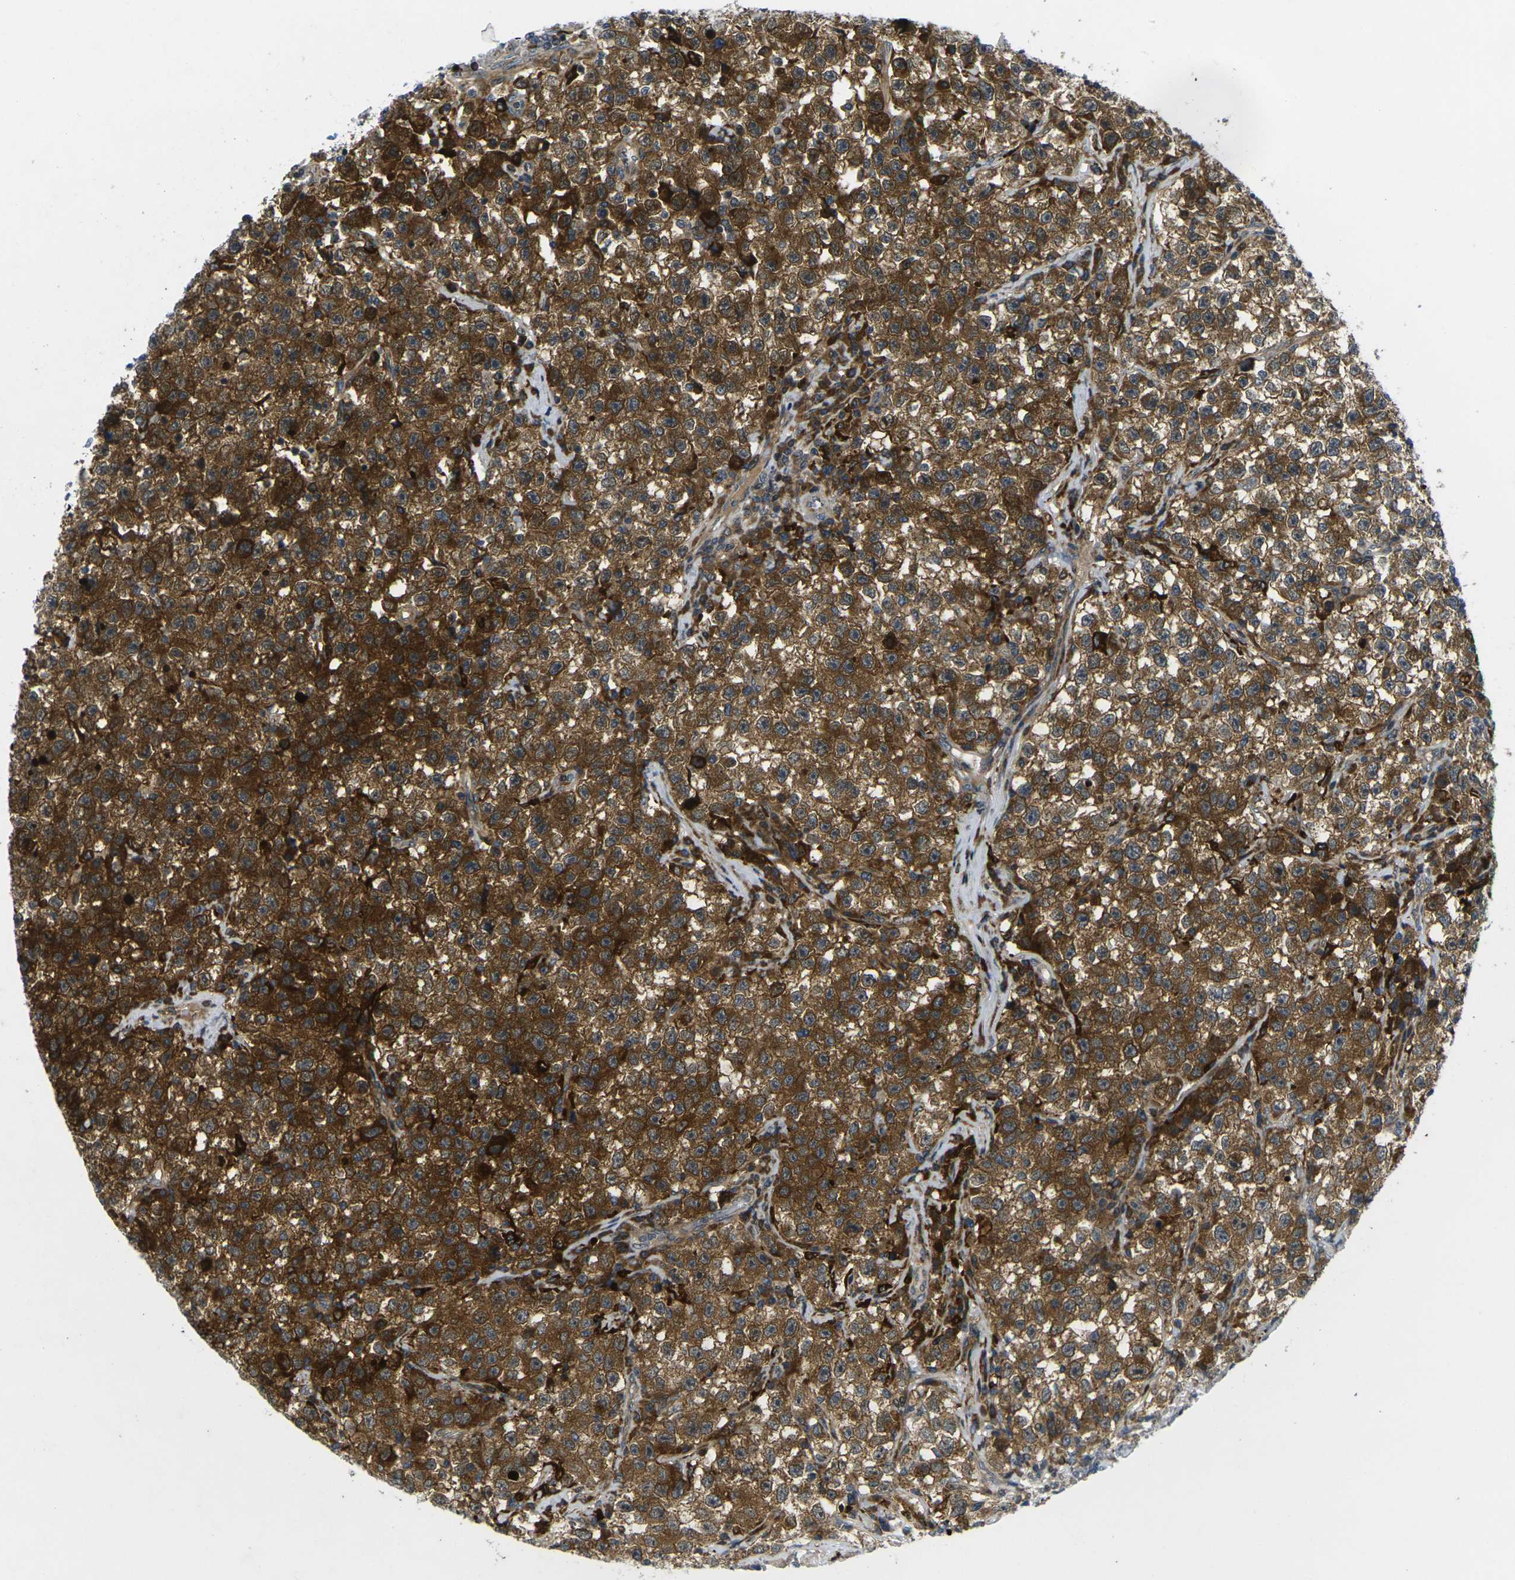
{"staining": {"intensity": "strong", "quantity": ">75%", "location": "cytoplasmic/membranous"}, "tissue": "testis cancer", "cell_type": "Tumor cells", "image_type": "cancer", "snomed": [{"axis": "morphology", "description": "Seminoma, NOS"}, {"axis": "topography", "description": "Testis"}], "caption": "Testis cancer was stained to show a protein in brown. There is high levels of strong cytoplasmic/membranous expression in about >75% of tumor cells.", "gene": "ROBO2", "patient": {"sex": "male", "age": 22}}